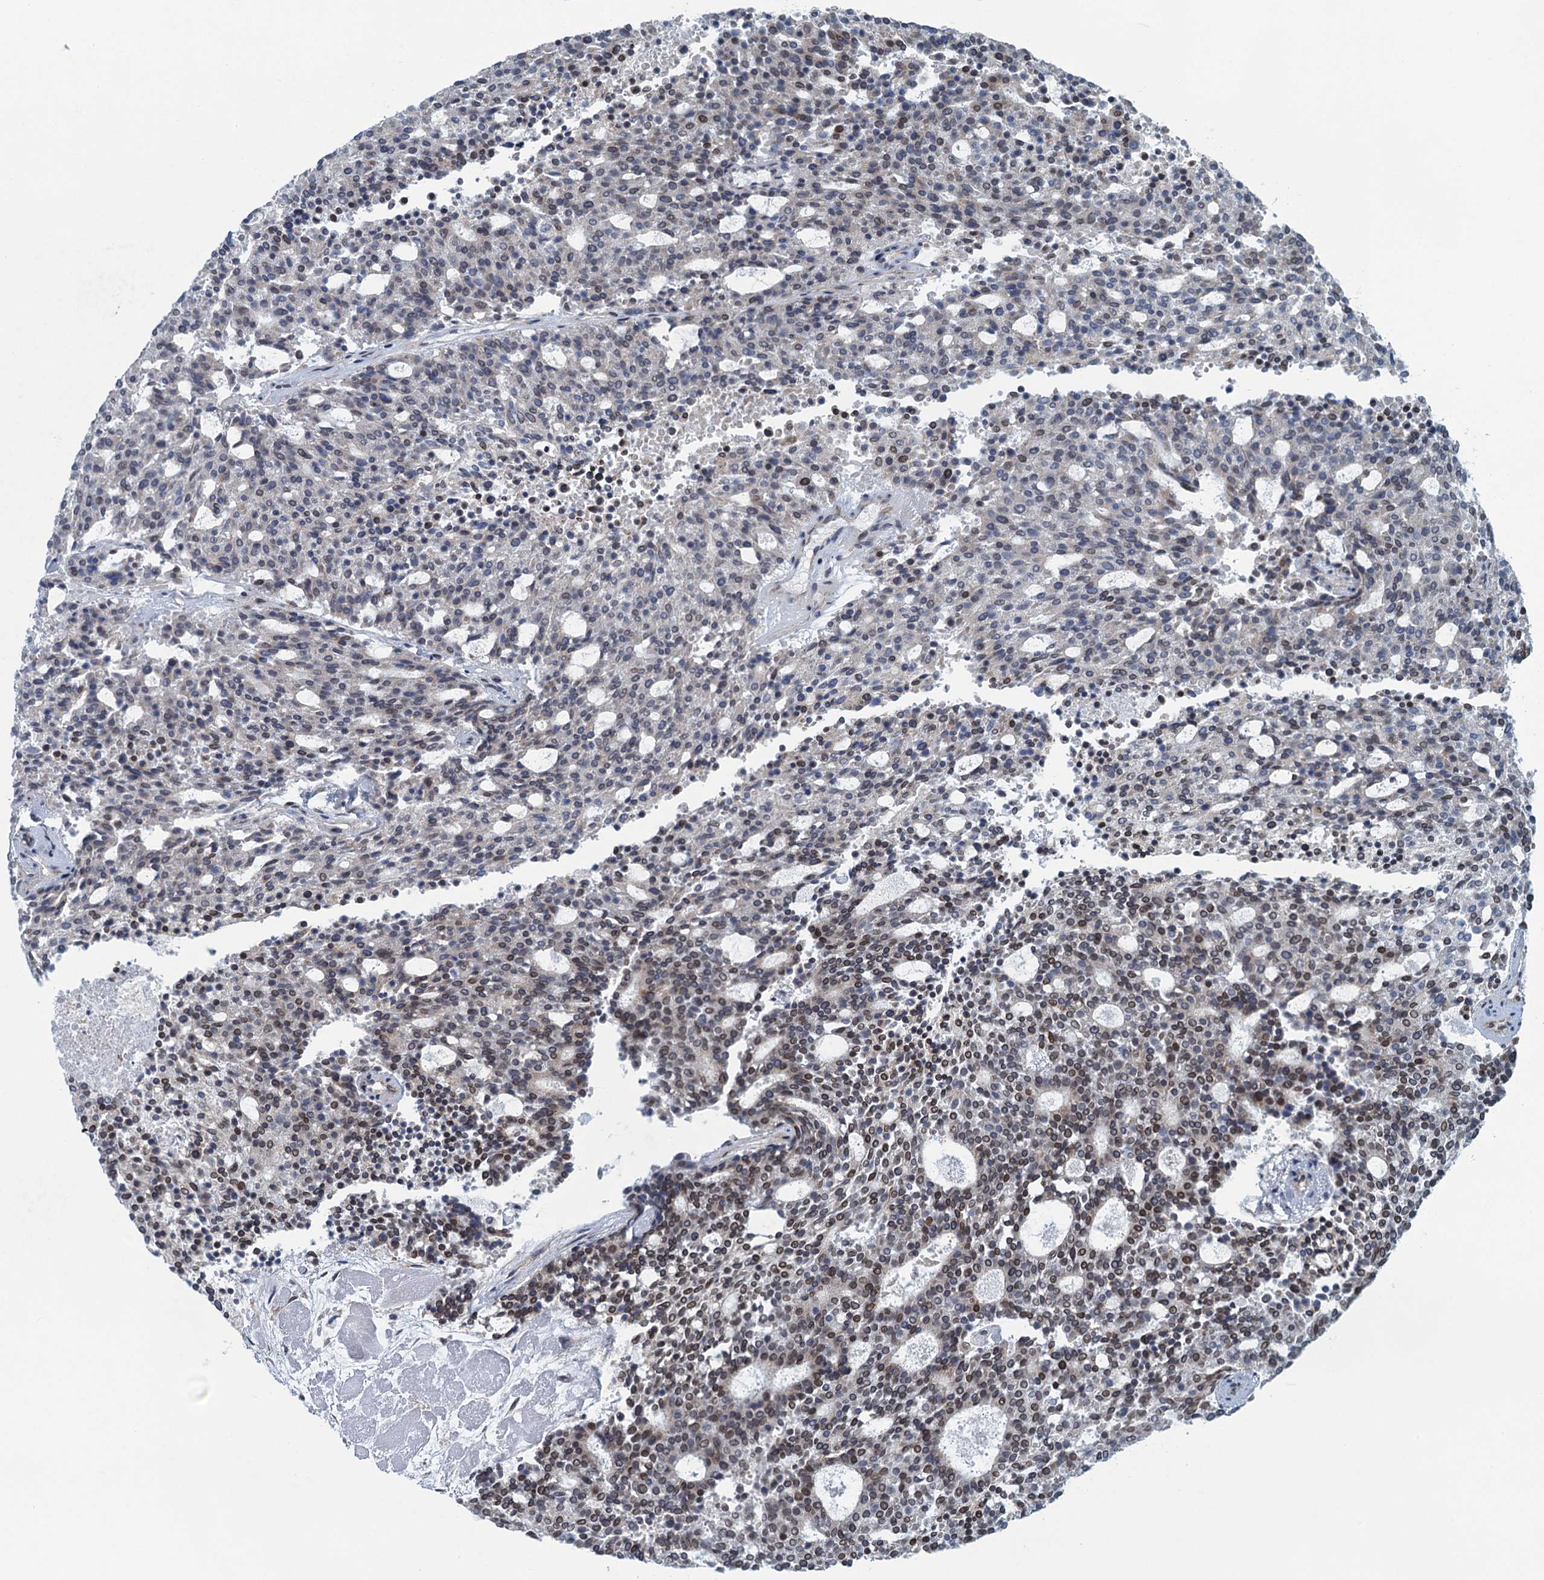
{"staining": {"intensity": "moderate", "quantity": "25%-75%", "location": "cytoplasmic/membranous,nuclear"}, "tissue": "carcinoid", "cell_type": "Tumor cells", "image_type": "cancer", "snomed": [{"axis": "morphology", "description": "Carcinoid, malignant, NOS"}, {"axis": "topography", "description": "Pancreas"}], "caption": "Moderate cytoplasmic/membranous and nuclear protein positivity is present in about 25%-75% of tumor cells in carcinoid.", "gene": "CCDC34", "patient": {"sex": "female", "age": 54}}